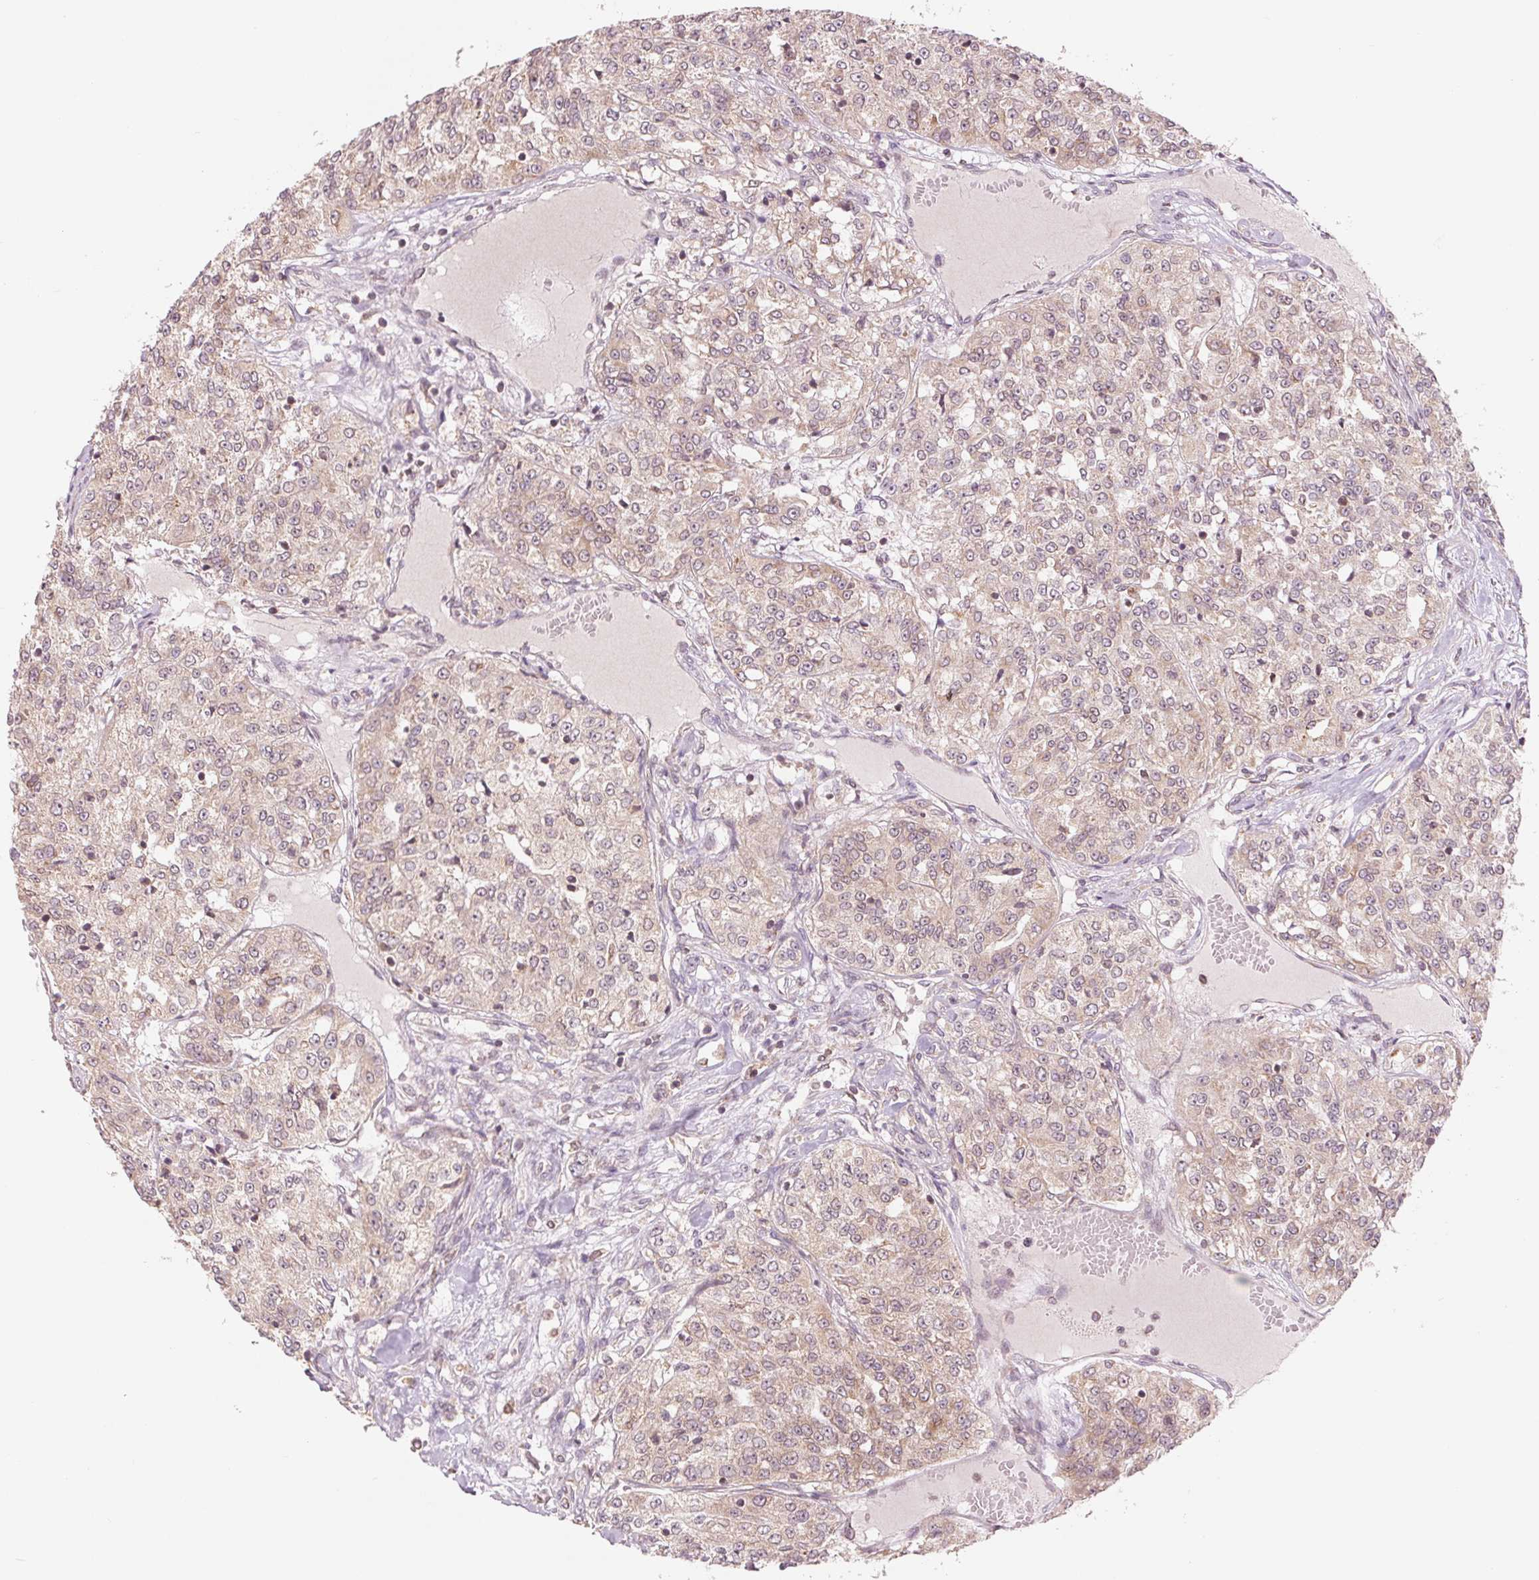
{"staining": {"intensity": "weak", "quantity": ">75%", "location": "cytoplasmic/membranous"}, "tissue": "renal cancer", "cell_type": "Tumor cells", "image_type": "cancer", "snomed": [{"axis": "morphology", "description": "Adenocarcinoma, NOS"}, {"axis": "topography", "description": "Kidney"}], "caption": "Protein expression analysis of renal cancer (adenocarcinoma) shows weak cytoplasmic/membranous positivity in approximately >75% of tumor cells.", "gene": "TECR", "patient": {"sex": "female", "age": 63}}